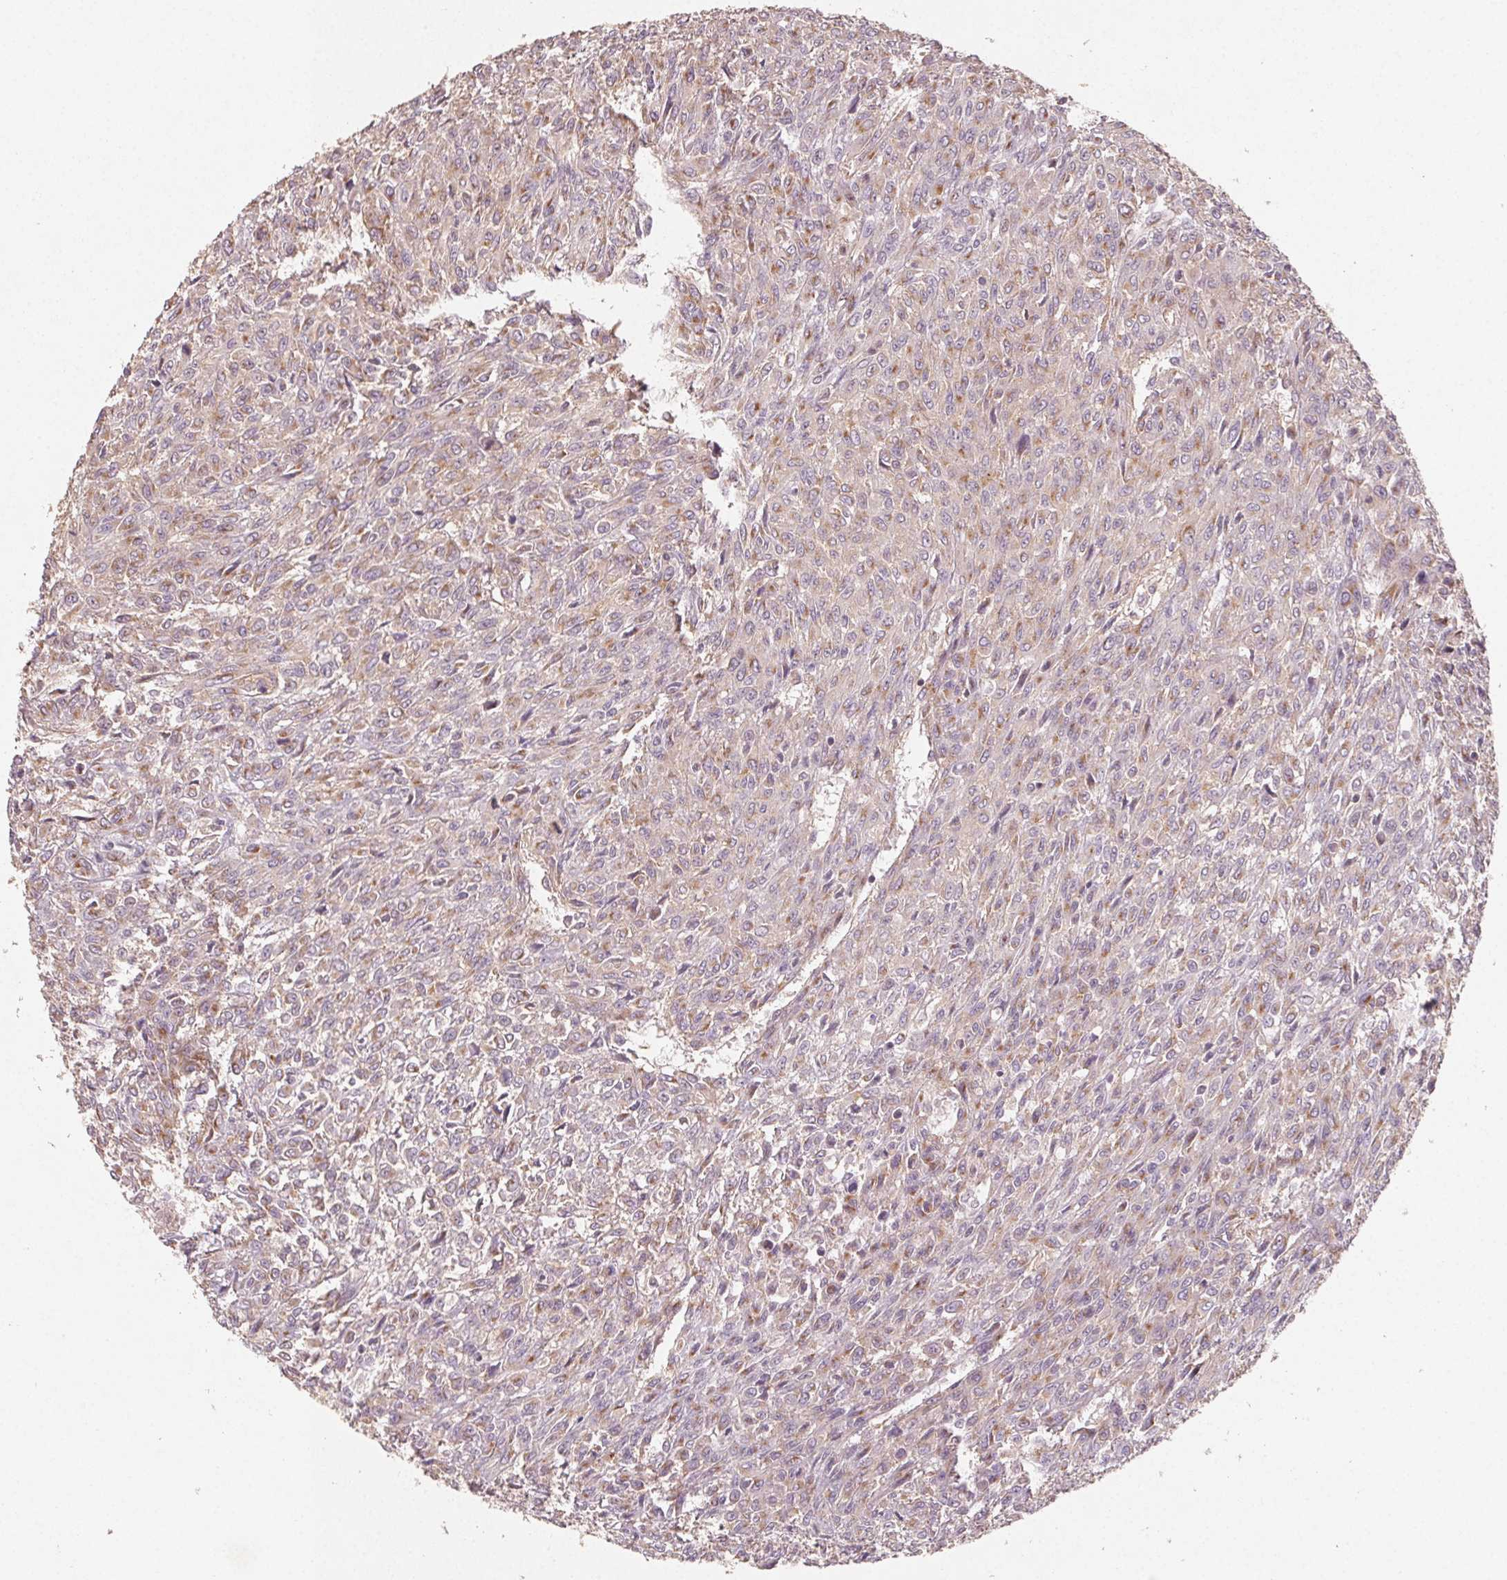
{"staining": {"intensity": "moderate", "quantity": "25%-75%", "location": "cytoplasmic/membranous"}, "tissue": "renal cancer", "cell_type": "Tumor cells", "image_type": "cancer", "snomed": [{"axis": "morphology", "description": "Adenocarcinoma, NOS"}, {"axis": "topography", "description": "Kidney"}], "caption": "Protein expression by IHC demonstrates moderate cytoplasmic/membranous staining in approximately 25%-75% of tumor cells in renal cancer.", "gene": "AP1S1", "patient": {"sex": "male", "age": 58}}